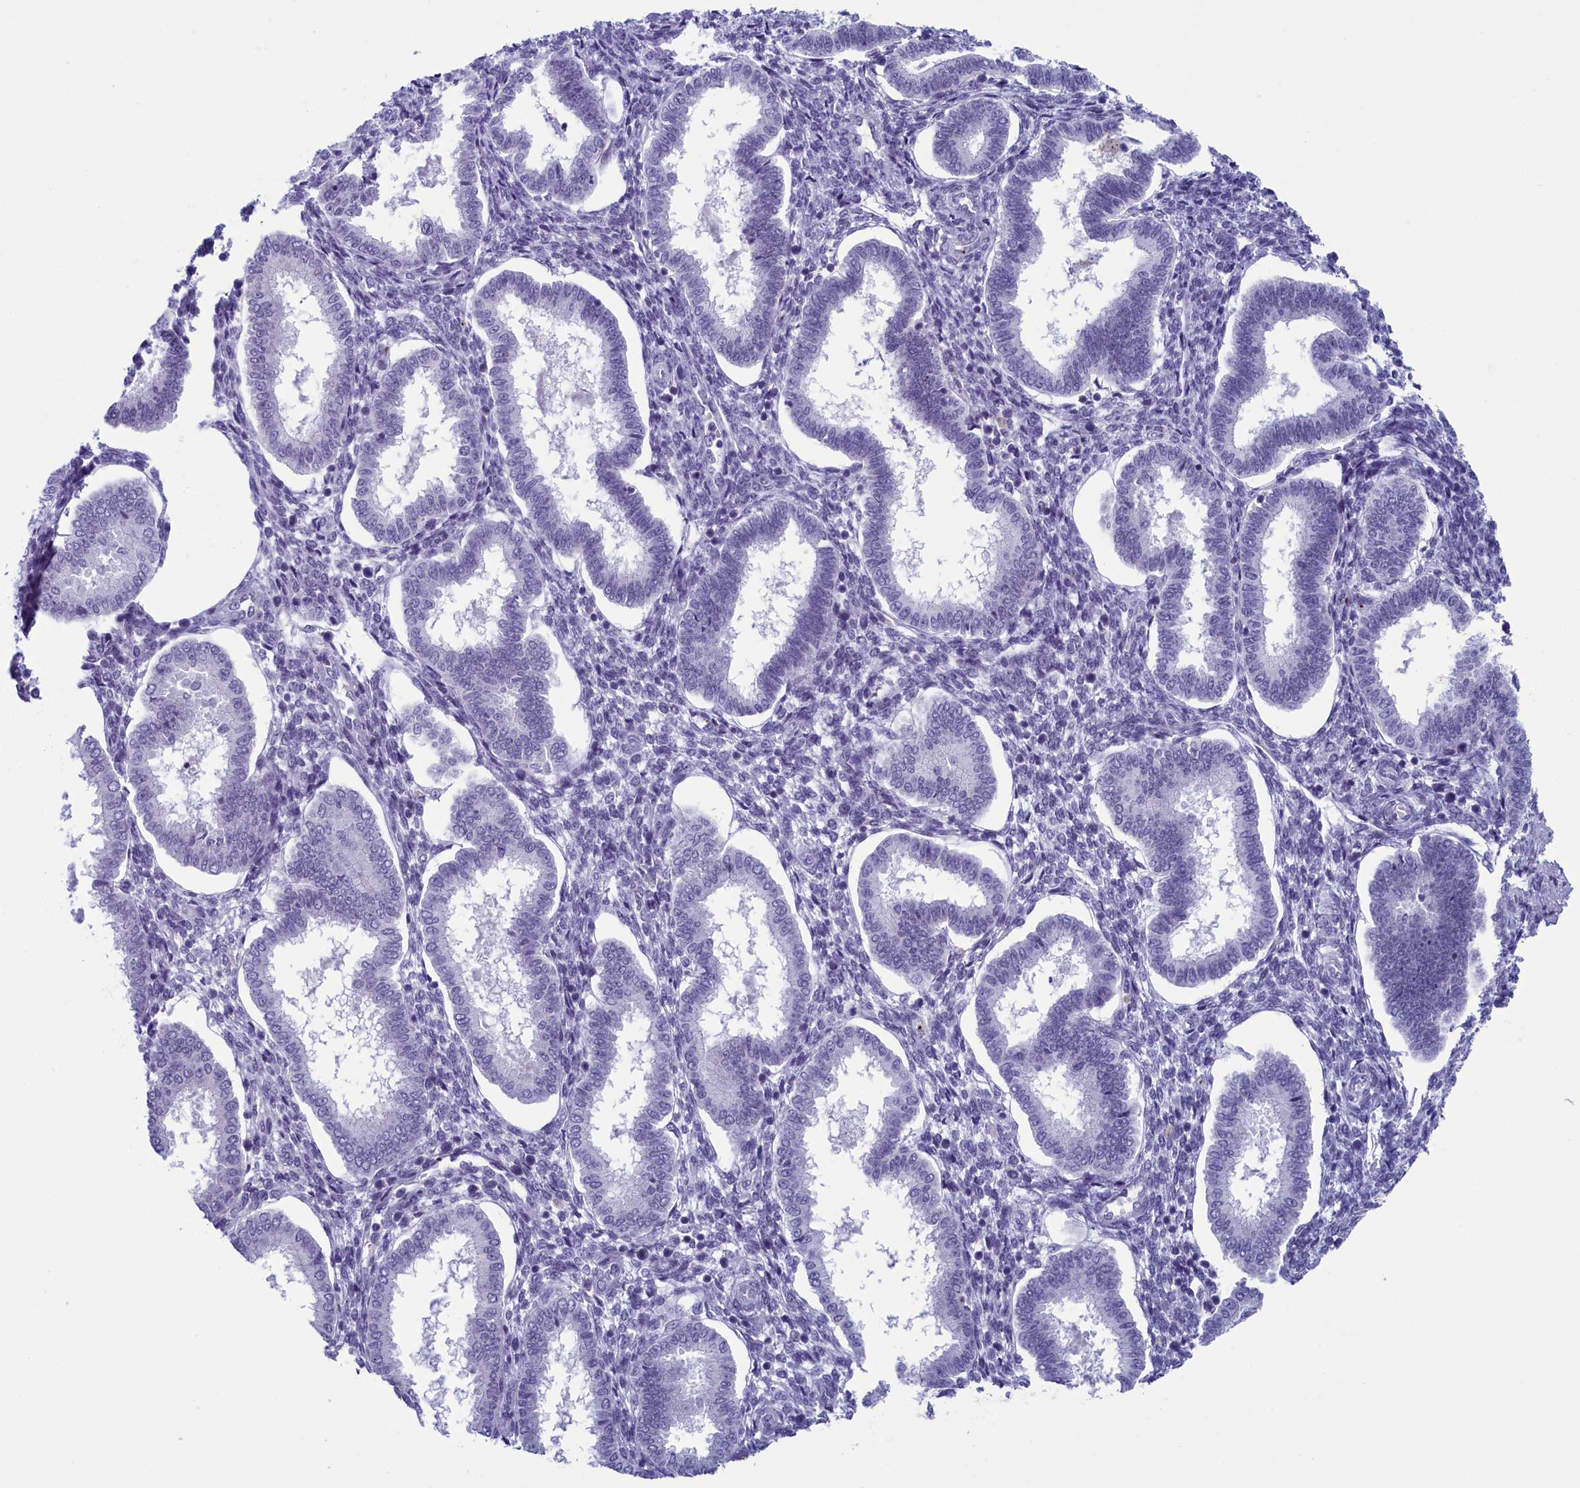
{"staining": {"intensity": "negative", "quantity": "none", "location": "none"}, "tissue": "endometrium", "cell_type": "Cells in endometrial stroma", "image_type": "normal", "snomed": [{"axis": "morphology", "description": "Normal tissue, NOS"}, {"axis": "topography", "description": "Endometrium"}], "caption": "There is no significant positivity in cells in endometrial stroma of endometrium. The staining is performed using DAB brown chromogen with nuclei counter-stained in using hematoxylin.", "gene": "AIFM2", "patient": {"sex": "female", "age": 24}}